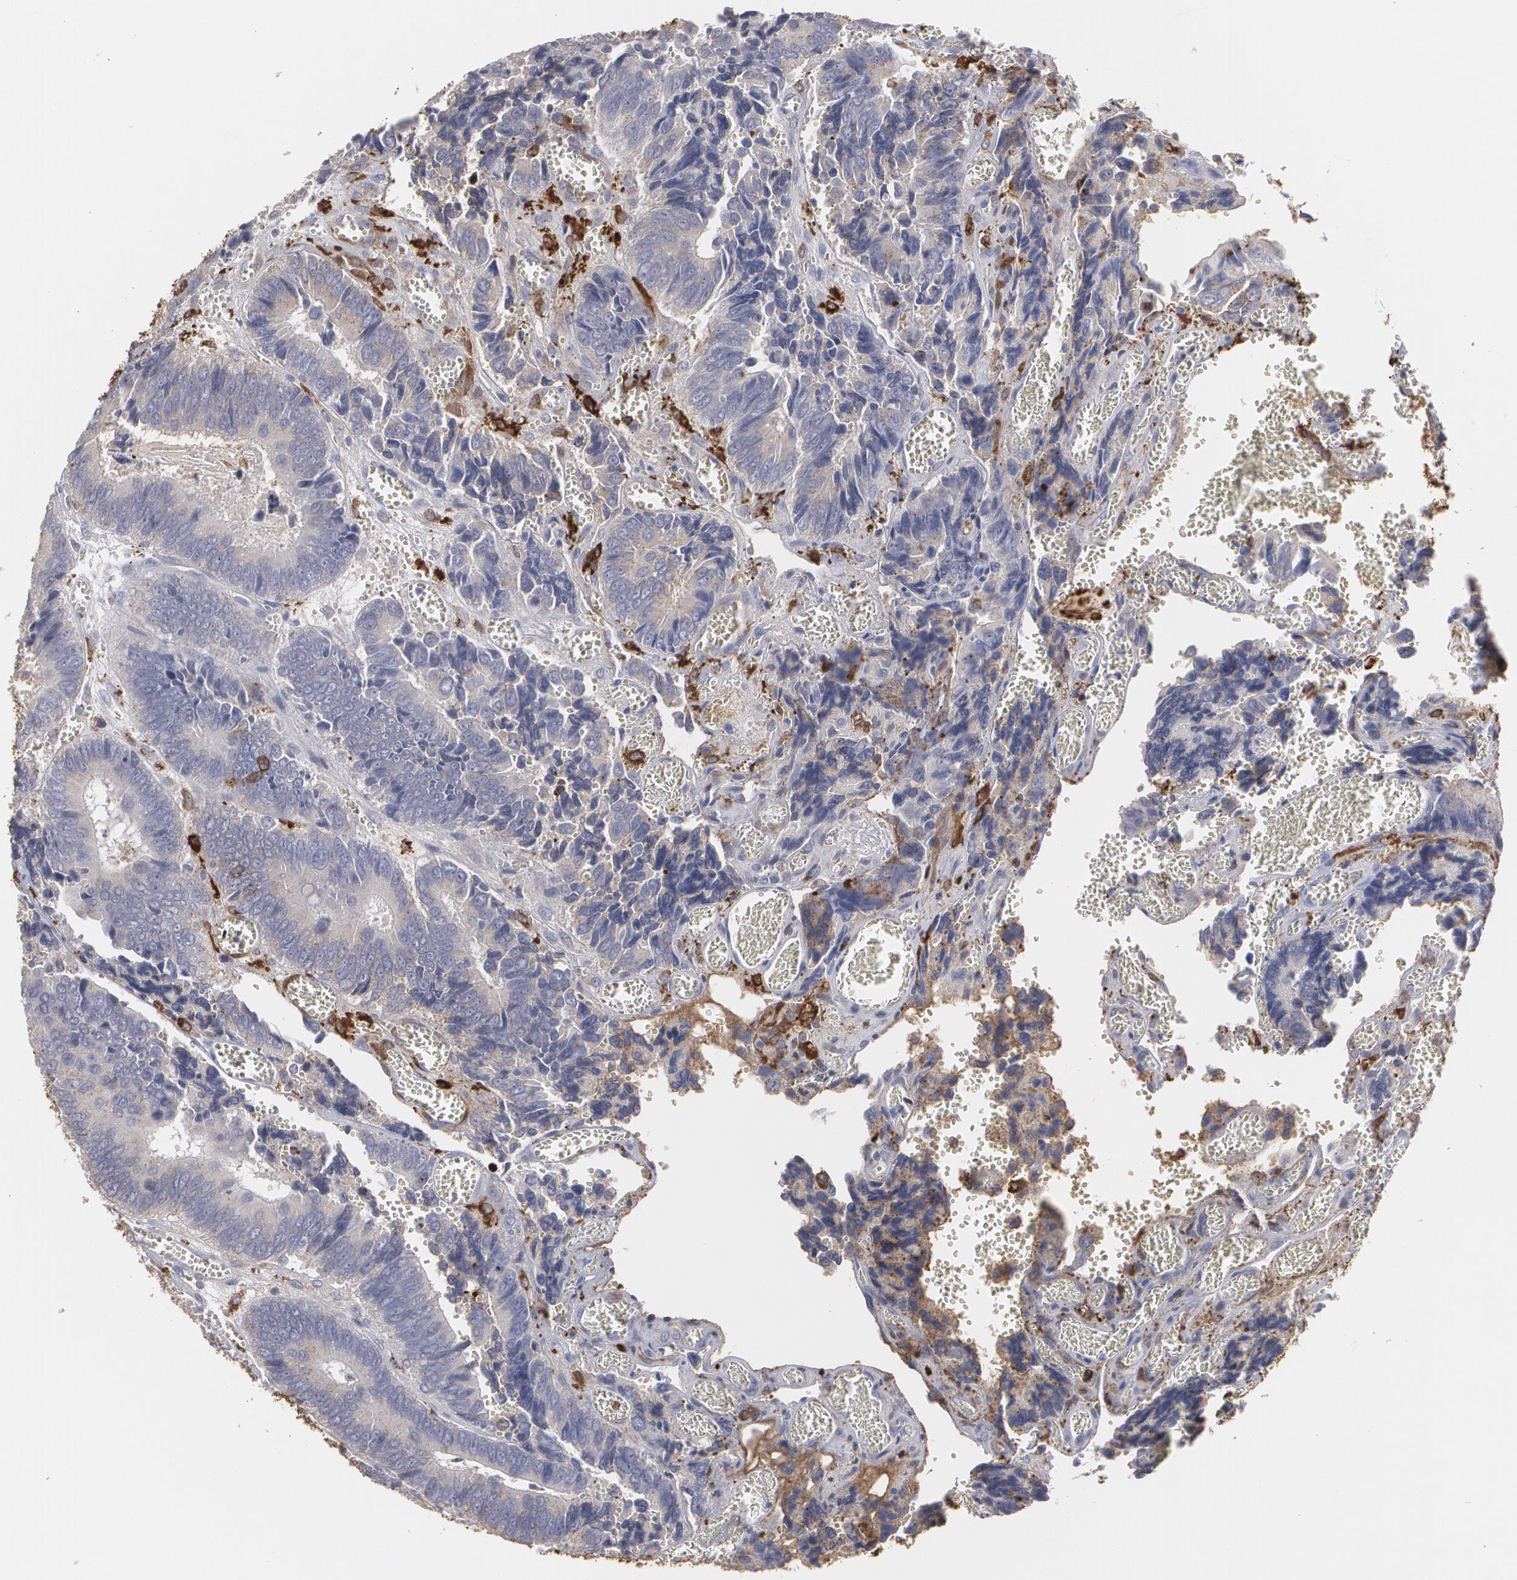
{"staining": {"intensity": "weak", "quantity": "<25%", "location": "cytoplasmic/membranous"}, "tissue": "colorectal cancer", "cell_type": "Tumor cells", "image_type": "cancer", "snomed": [{"axis": "morphology", "description": "Adenocarcinoma, NOS"}, {"axis": "topography", "description": "Colon"}], "caption": "This is a image of IHC staining of colorectal adenocarcinoma, which shows no positivity in tumor cells.", "gene": "ODC1", "patient": {"sex": "male", "age": 72}}